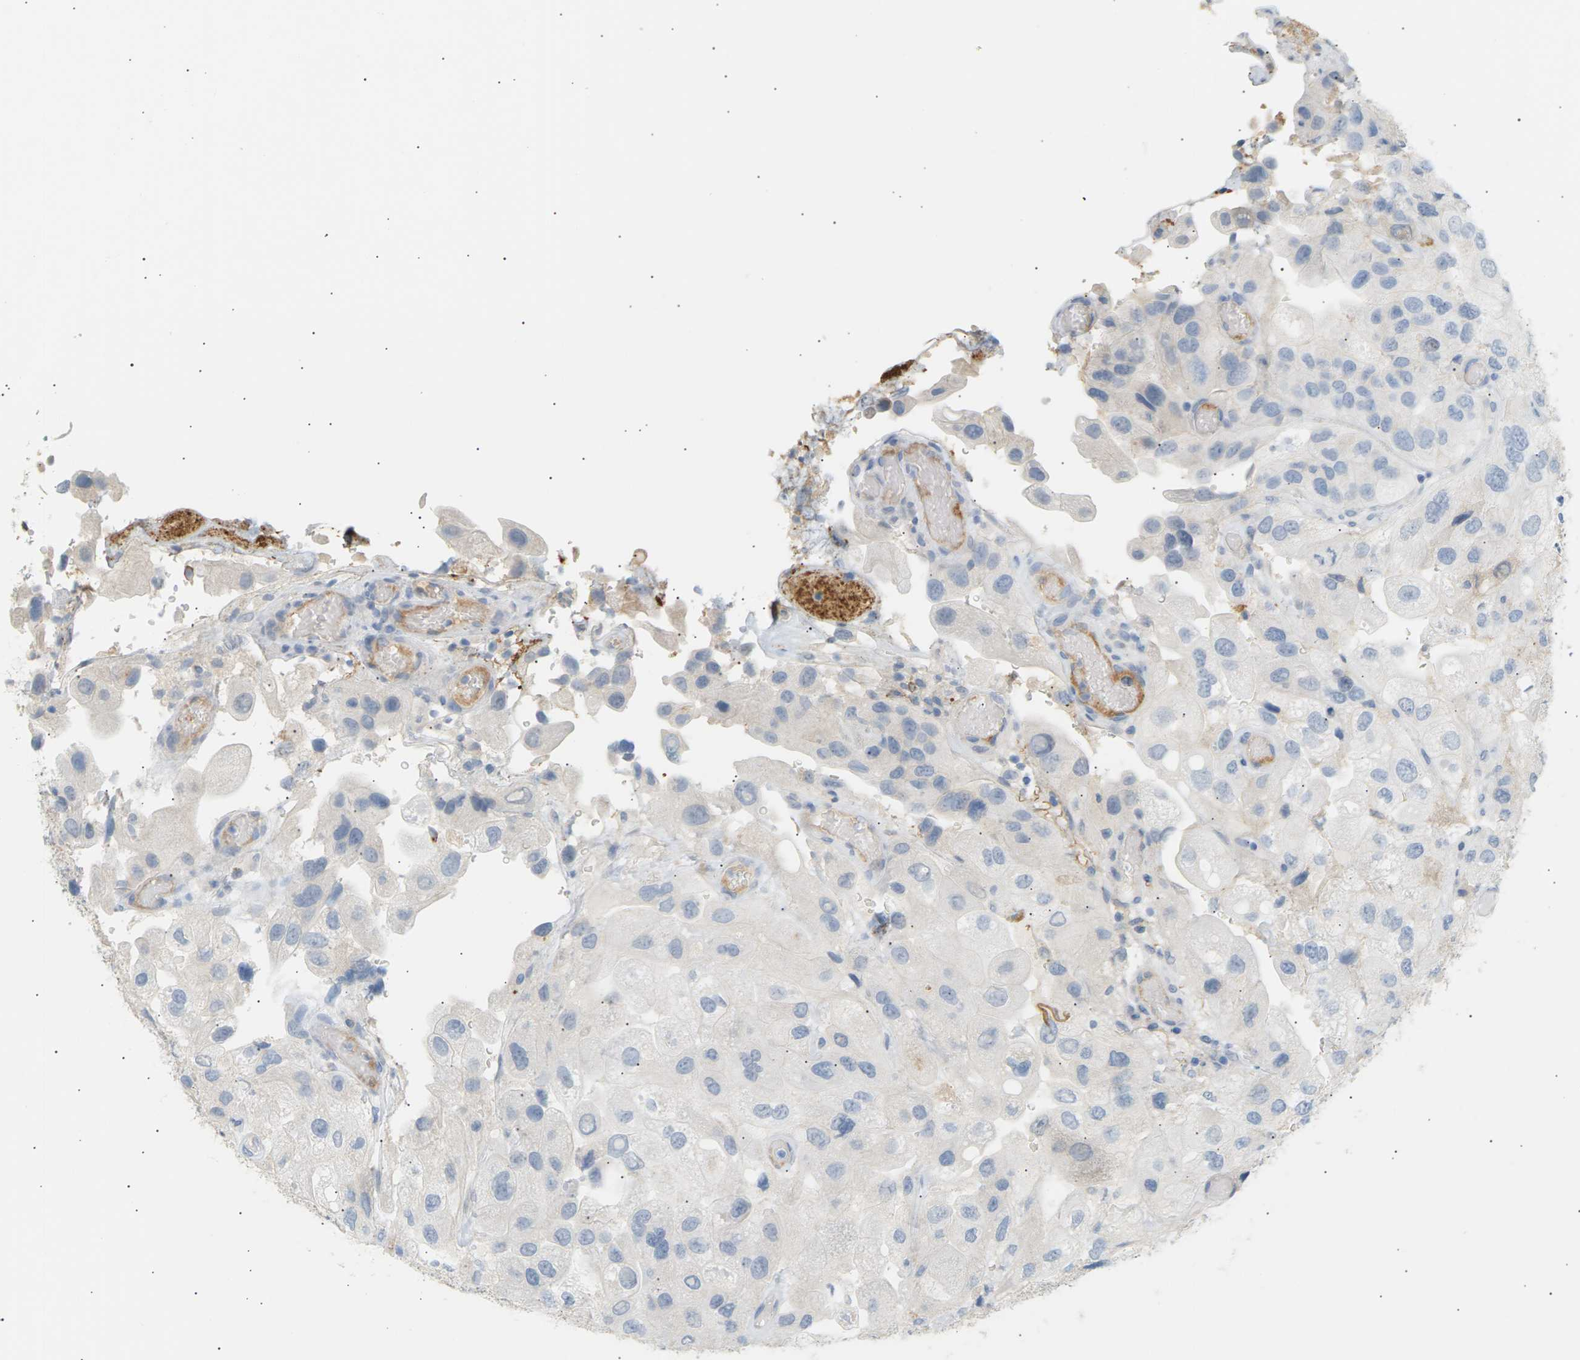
{"staining": {"intensity": "negative", "quantity": "none", "location": "none"}, "tissue": "urothelial cancer", "cell_type": "Tumor cells", "image_type": "cancer", "snomed": [{"axis": "morphology", "description": "Urothelial carcinoma, High grade"}, {"axis": "topography", "description": "Urinary bladder"}], "caption": "Photomicrograph shows no protein expression in tumor cells of urothelial carcinoma (high-grade) tissue.", "gene": "CLU", "patient": {"sex": "female", "age": 64}}